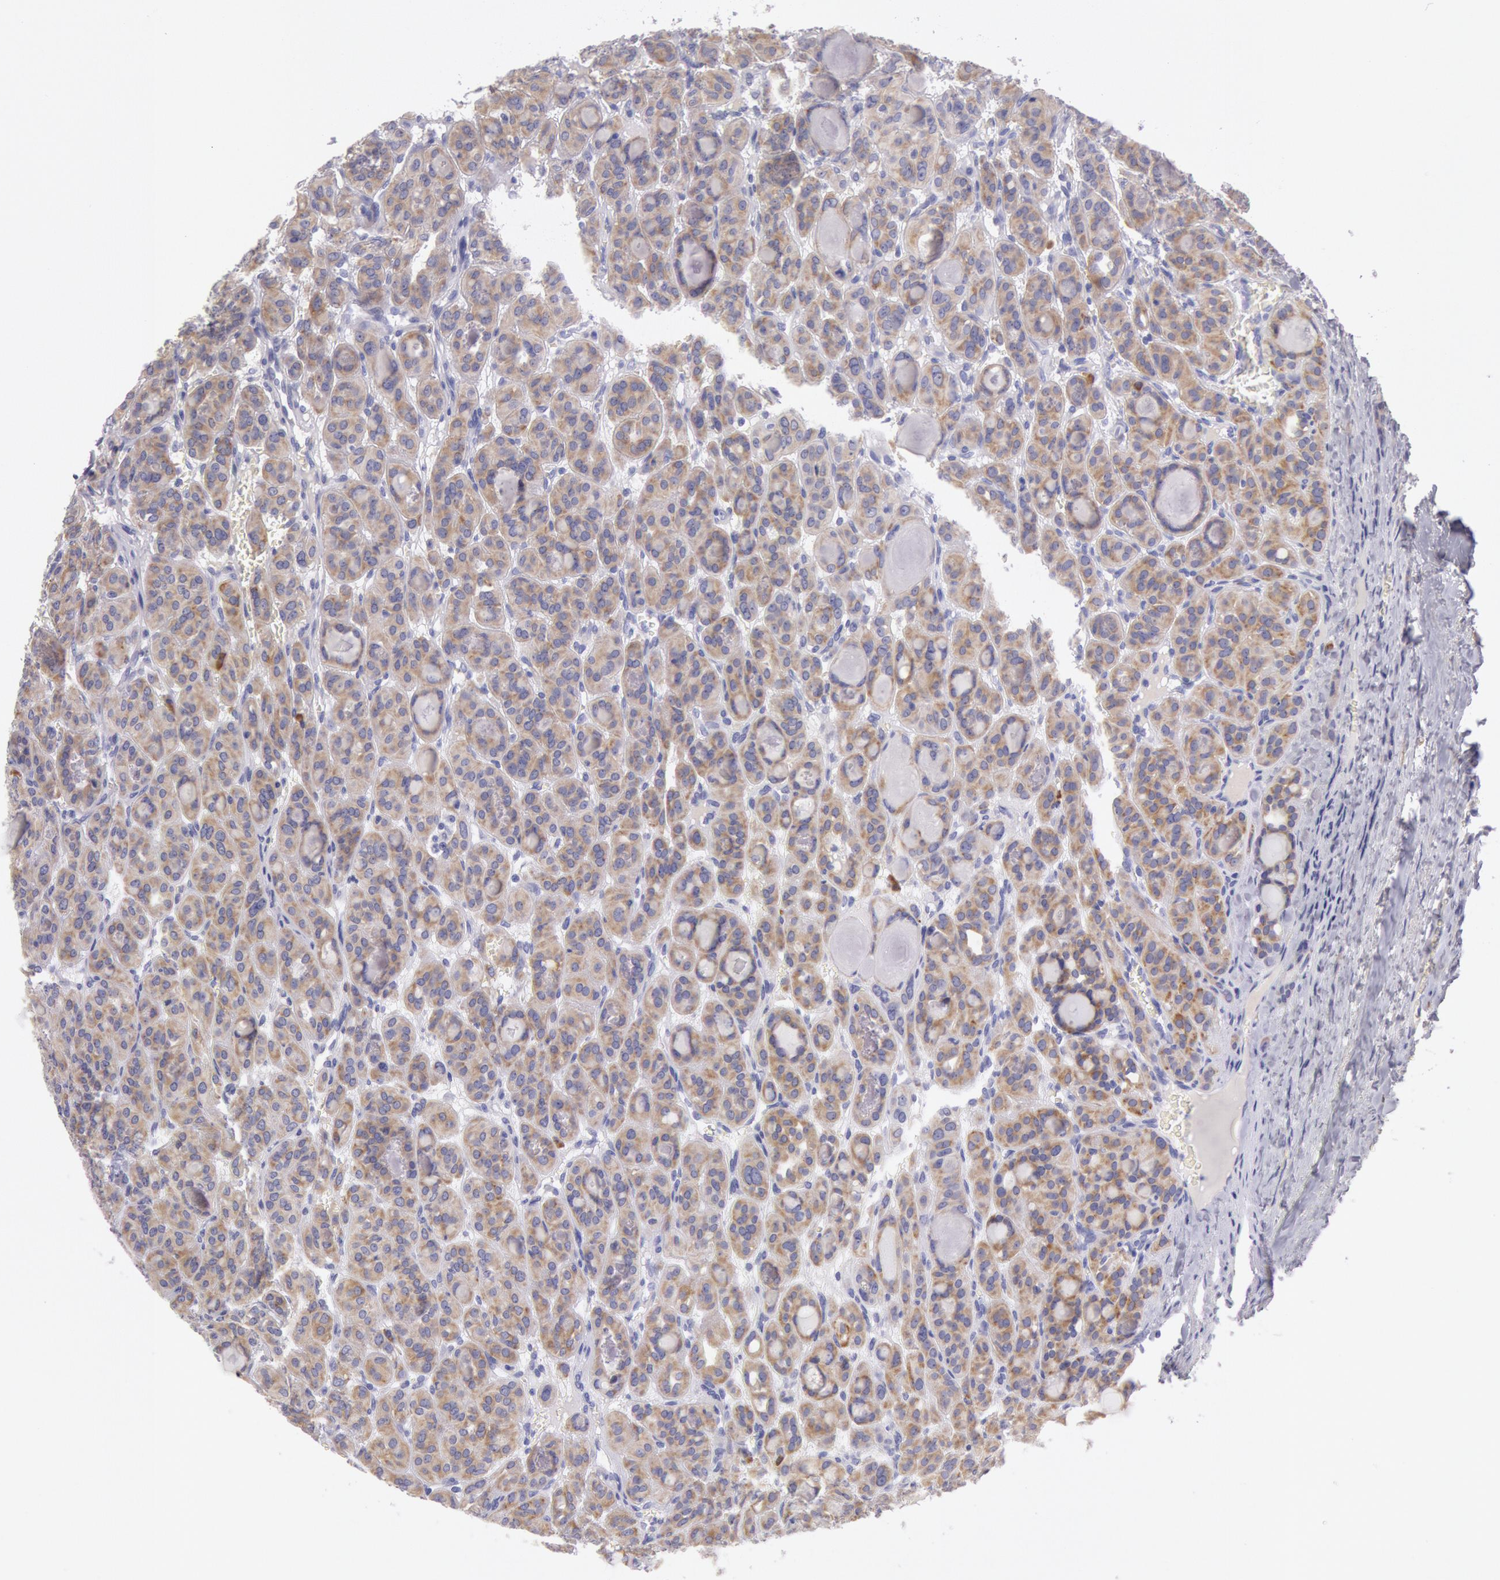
{"staining": {"intensity": "moderate", "quantity": ">75%", "location": "cytoplasmic/membranous"}, "tissue": "thyroid cancer", "cell_type": "Tumor cells", "image_type": "cancer", "snomed": [{"axis": "morphology", "description": "Follicular adenoma carcinoma, NOS"}, {"axis": "topography", "description": "Thyroid gland"}], "caption": "Protein staining of thyroid cancer tissue exhibits moderate cytoplasmic/membranous expression in approximately >75% of tumor cells. The staining is performed using DAB (3,3'-diaminobenzidine) brown chromogen to label protein expression. The nuclei are counter-stained blue using hematoxylin.", "gene": "CIDEB", "patient": {"sex": "female", "age": 71}}